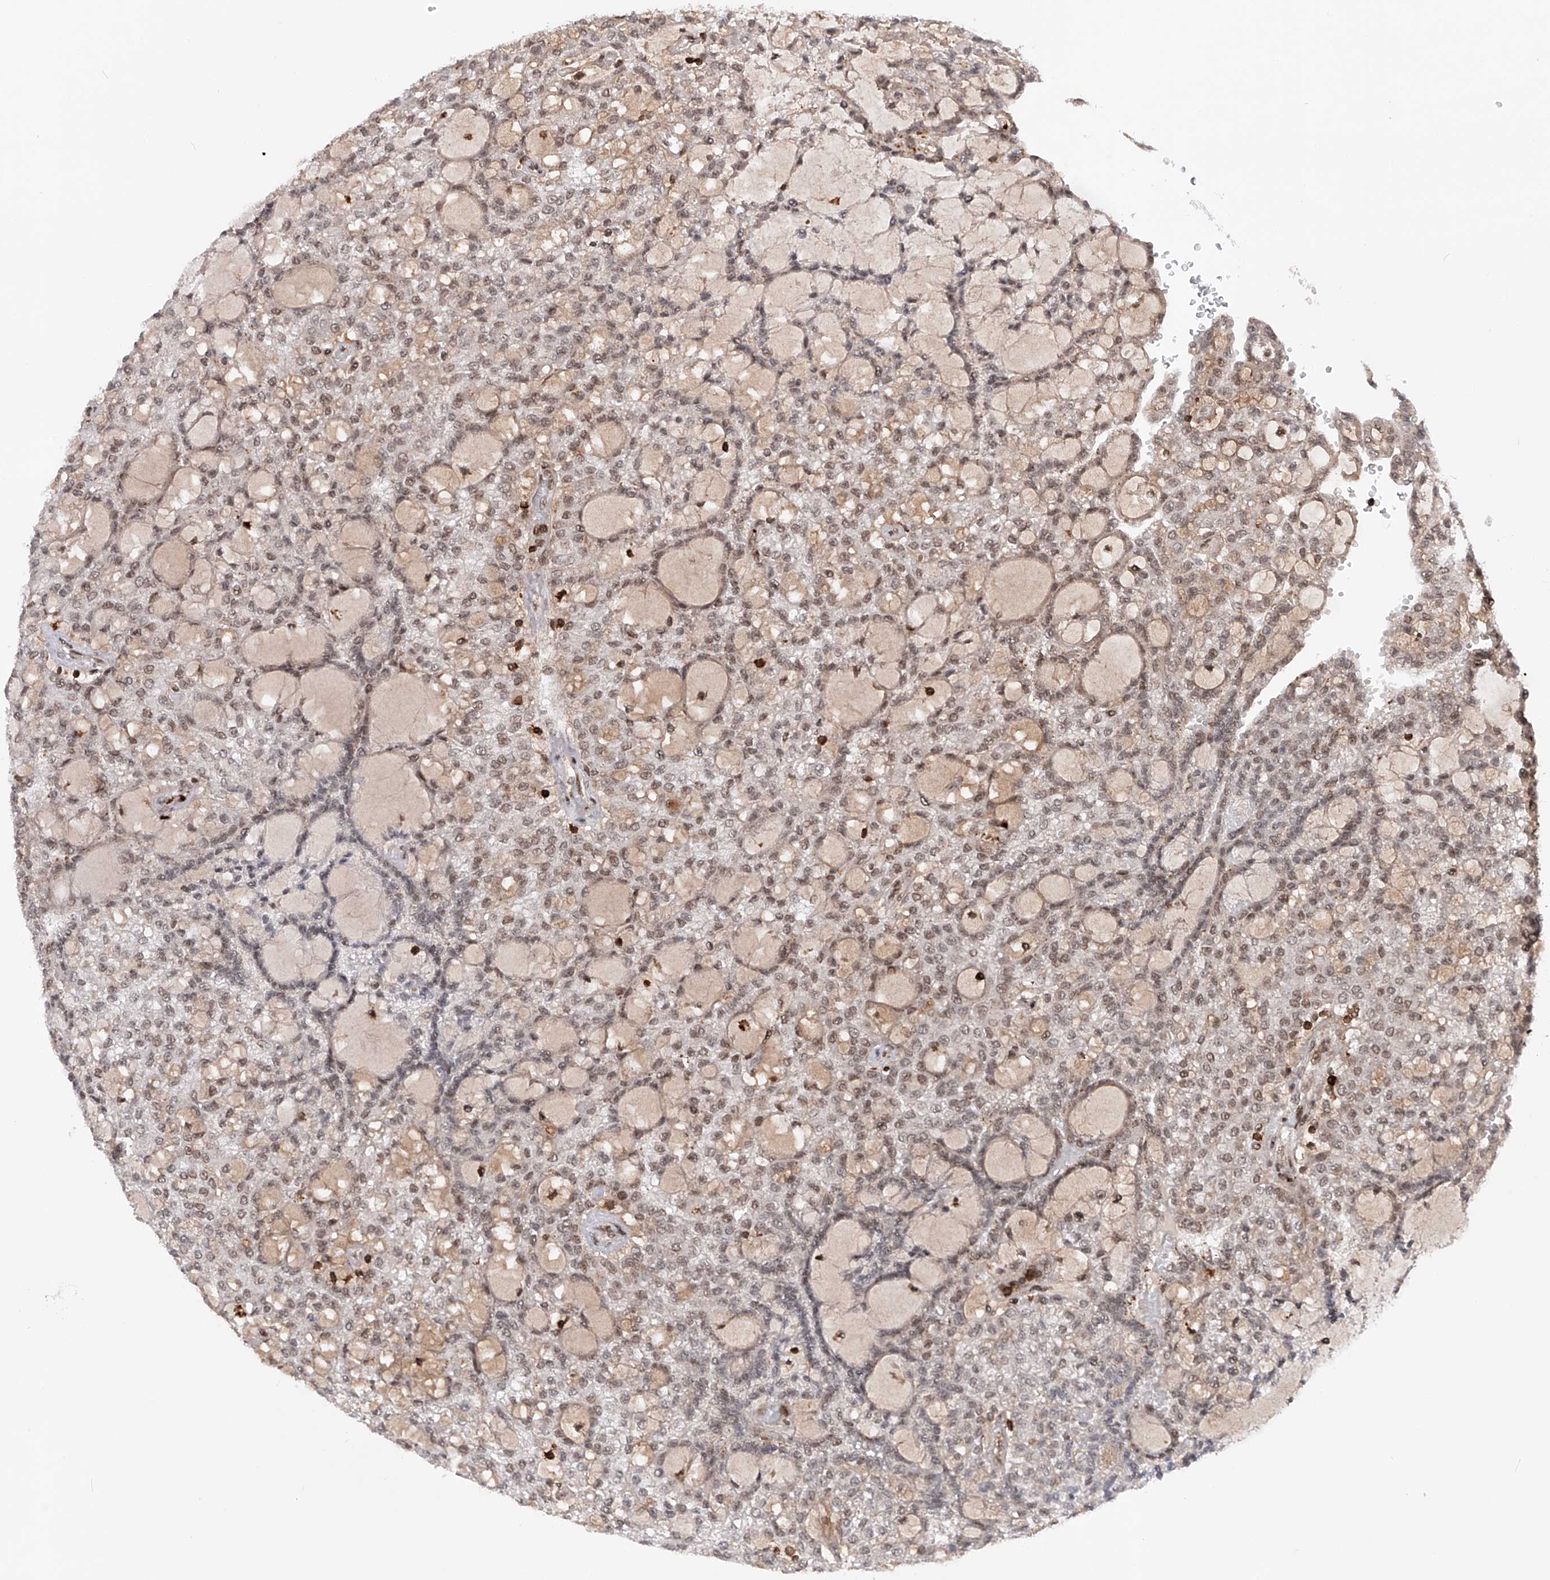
{"staining": {"intensity": "weak", "quantity": "25%-75%", "location": "nuclear"}, "tissue": "renal cancer", "cell_type": "Tumor cells", "image_type": "cancer", "snomed": [{"axis": "morphology", "description": "Adenocarcinoma, NOS"}, {"axis": "topography", "description": "Kidney"}], "caption": "Human renal cancer stained with a brown dye shows weak nuclear positive expression in about 25%-75% of tumor cells.", "gene": "ZNF280D", "patient": {"sex": "male", "age": 63}}